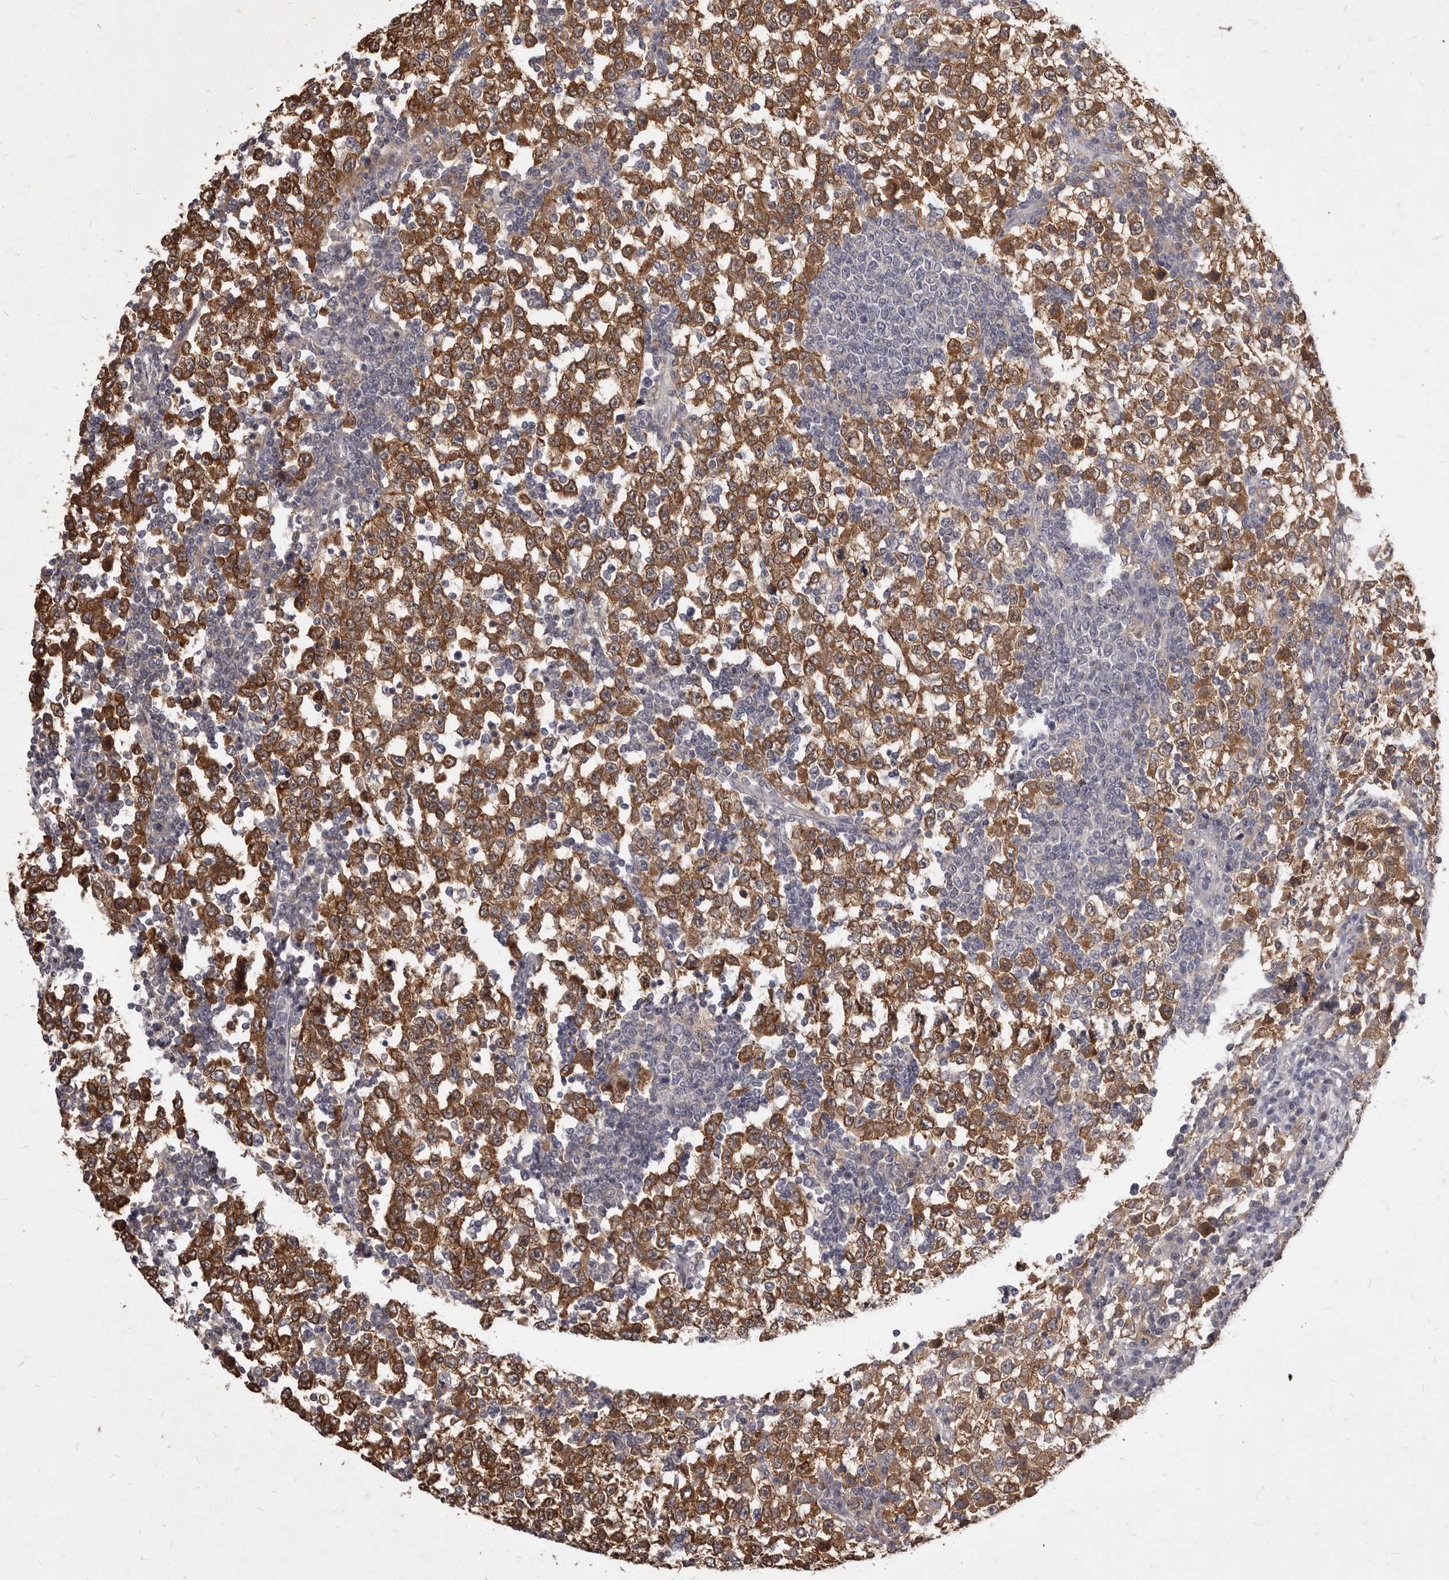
{"staining": {"intensity": "strong", "quantity": ">75%", "location": "cytoplasmic/membranous"}, "tissue": "testis cancer", "cell_type": "Tumor cells", "image_type": "cancer", "snomed": [{"axis": "morphology", "description": "Seminoma, NOS"}, {"axis": "topography", "description": "Testis"}], "caption": "A brown stain highlights strong cytoplasmic/membranous expression of a protein in human testis seminoma tumor cells.", "gene": "GPRC5C", "patient": {"sex": "male", "age": 65}}